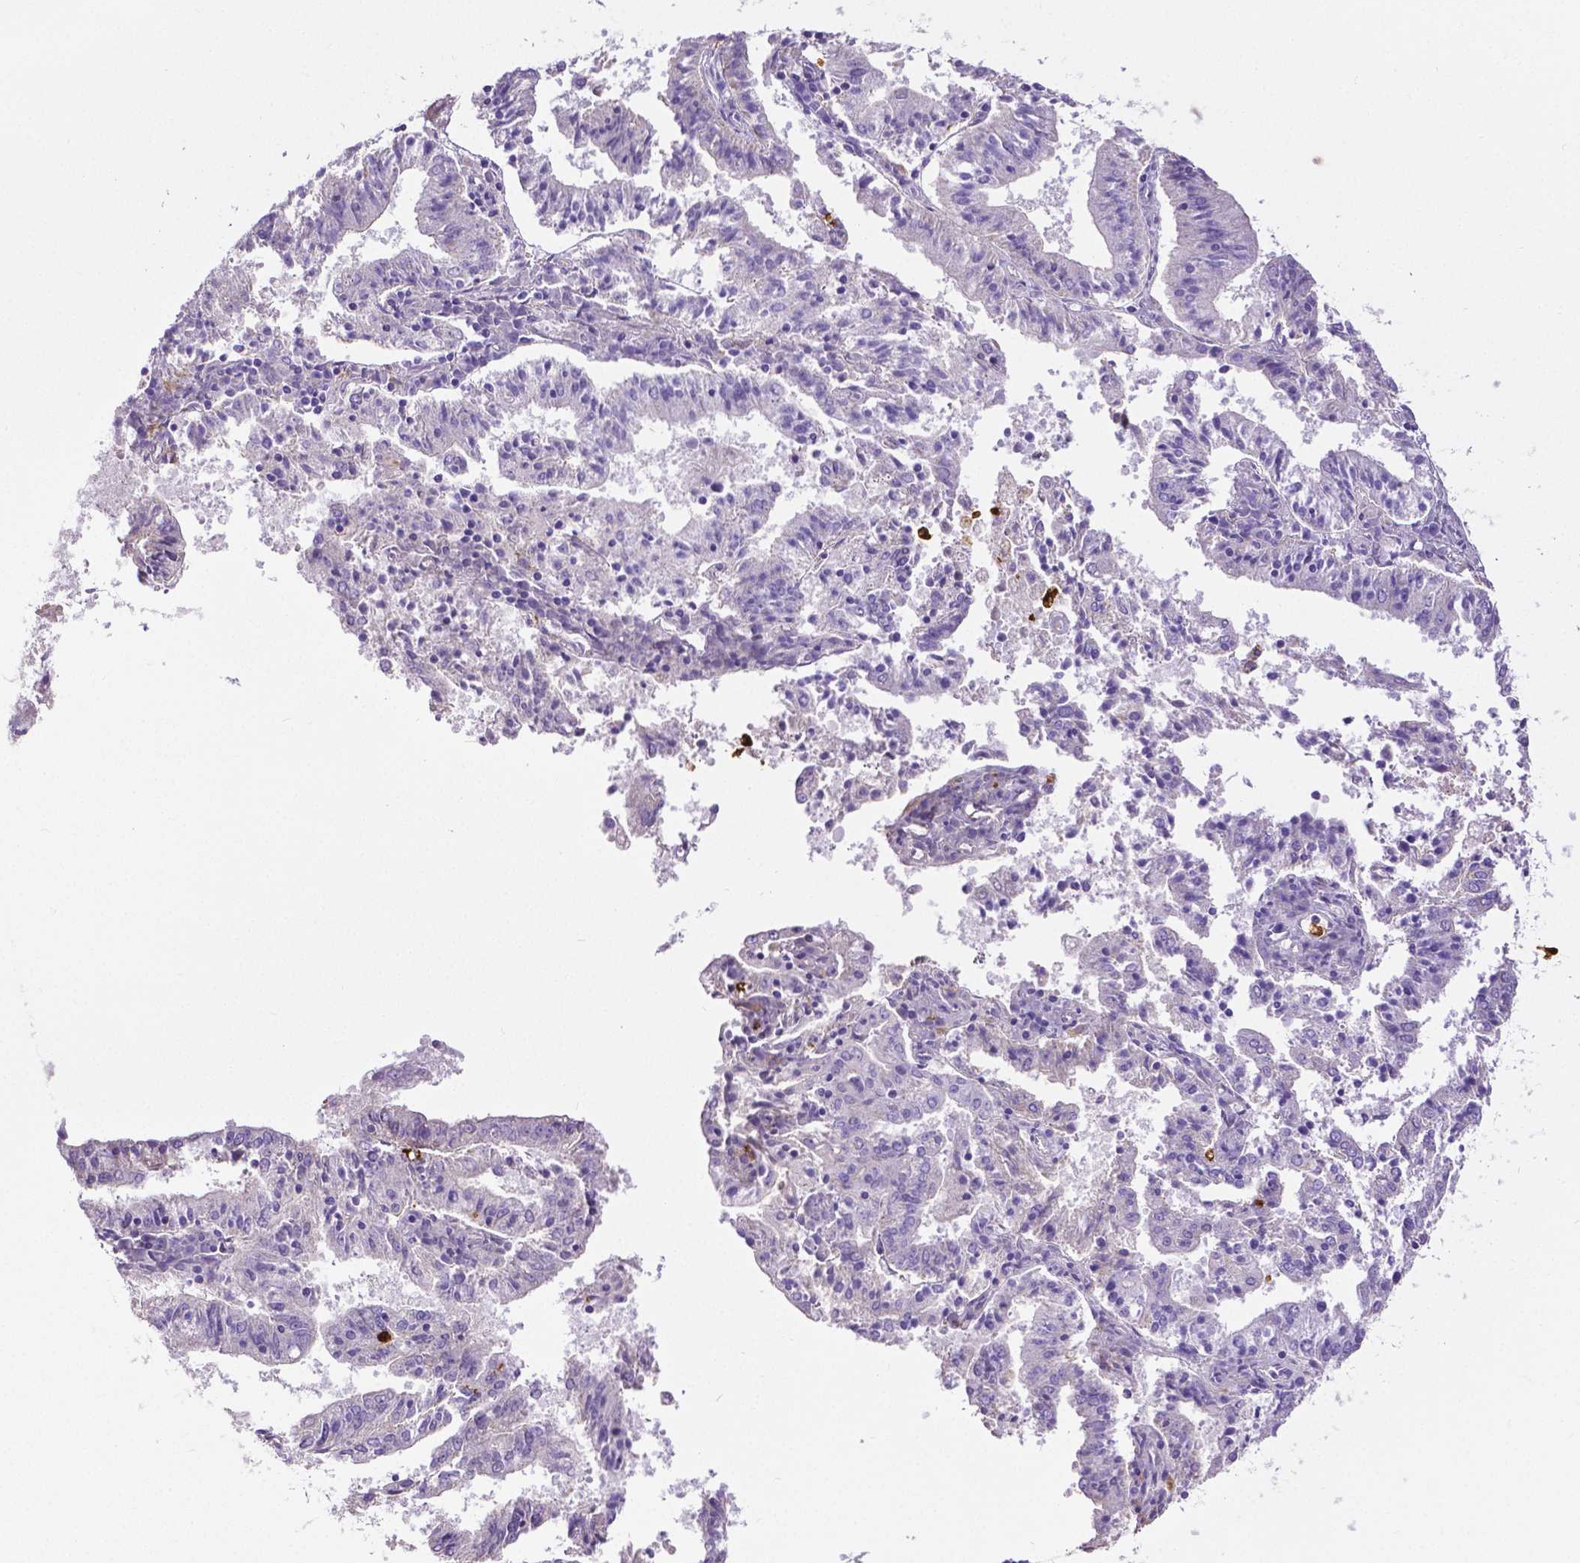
{"staining": {"intensity": "negative", "quantity": "none", "location": "none"}, "tissue": "endometrial cancer", "cell_type": "Tumor cells", "image_type": "cancer", "snomed": [{"axis": "morphology", "description": "Adenocarcinoma, NOS"}, {"axis": "topography", "description": "Endometrium"}], "caption": "Tumor cells are negative for brown protein staining in endometrial cancer (adenocarcinoma).", "gene": "MMP9", "patient": {"sex": "female", "age": 82}}